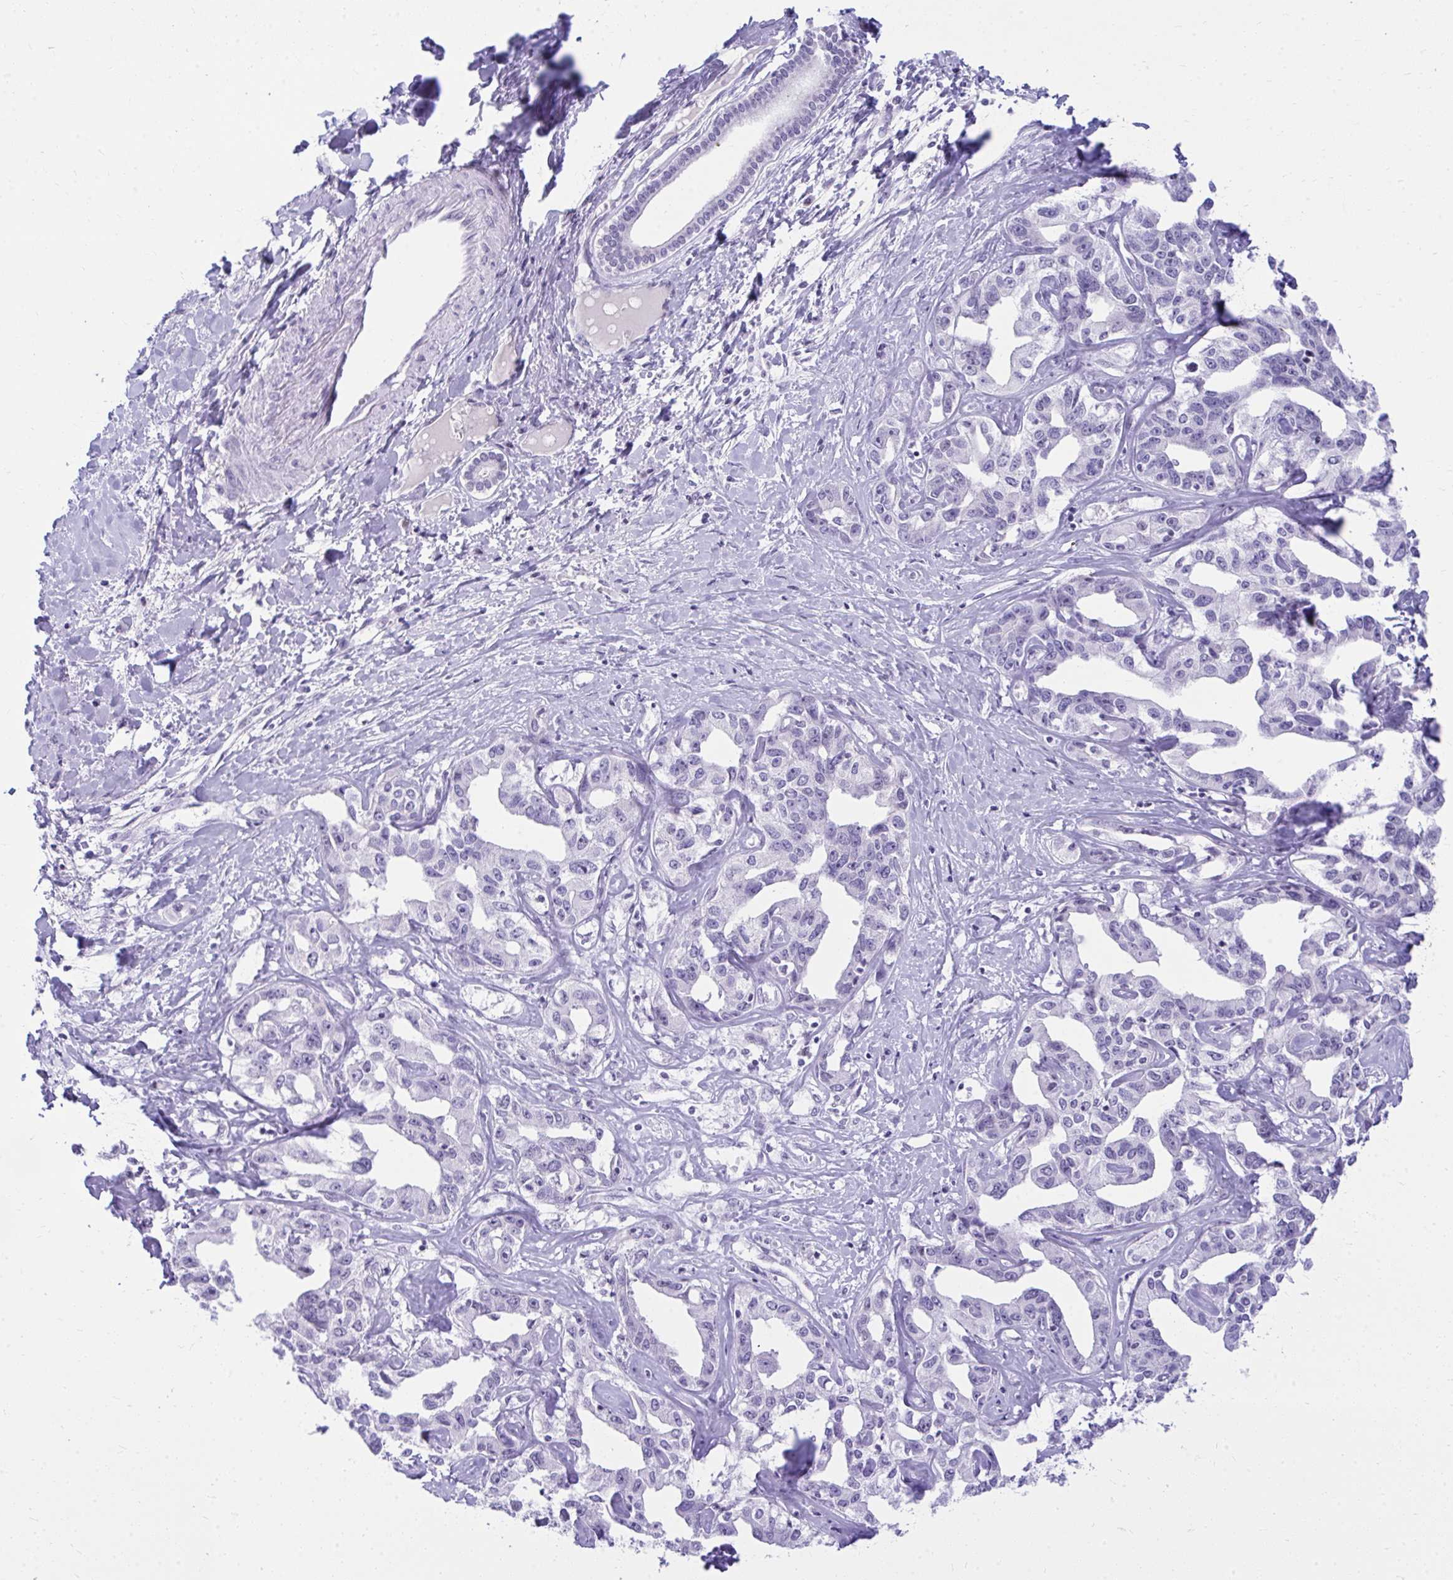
{"staining": {"intensity": "negative", "quantity": "none", "location": "none"}, "tissue": "liver cancer", "cell_type": "Tumor cells", "image_type": "cancer", "snomed": [{"axis": "morphology", "description": "Cholangiocarcinoma"}, {"axis": "topography", "description": "Liver"}], "caption": "High power microscopy photomicrograph of an immunohistochemistry (IHC) photomicrograph of cholangiocarcinoma (liver), revealing no significant expression in tumor cells.", "gene": "OR5F1", "patient": {"sex": "male", "age": 59}}